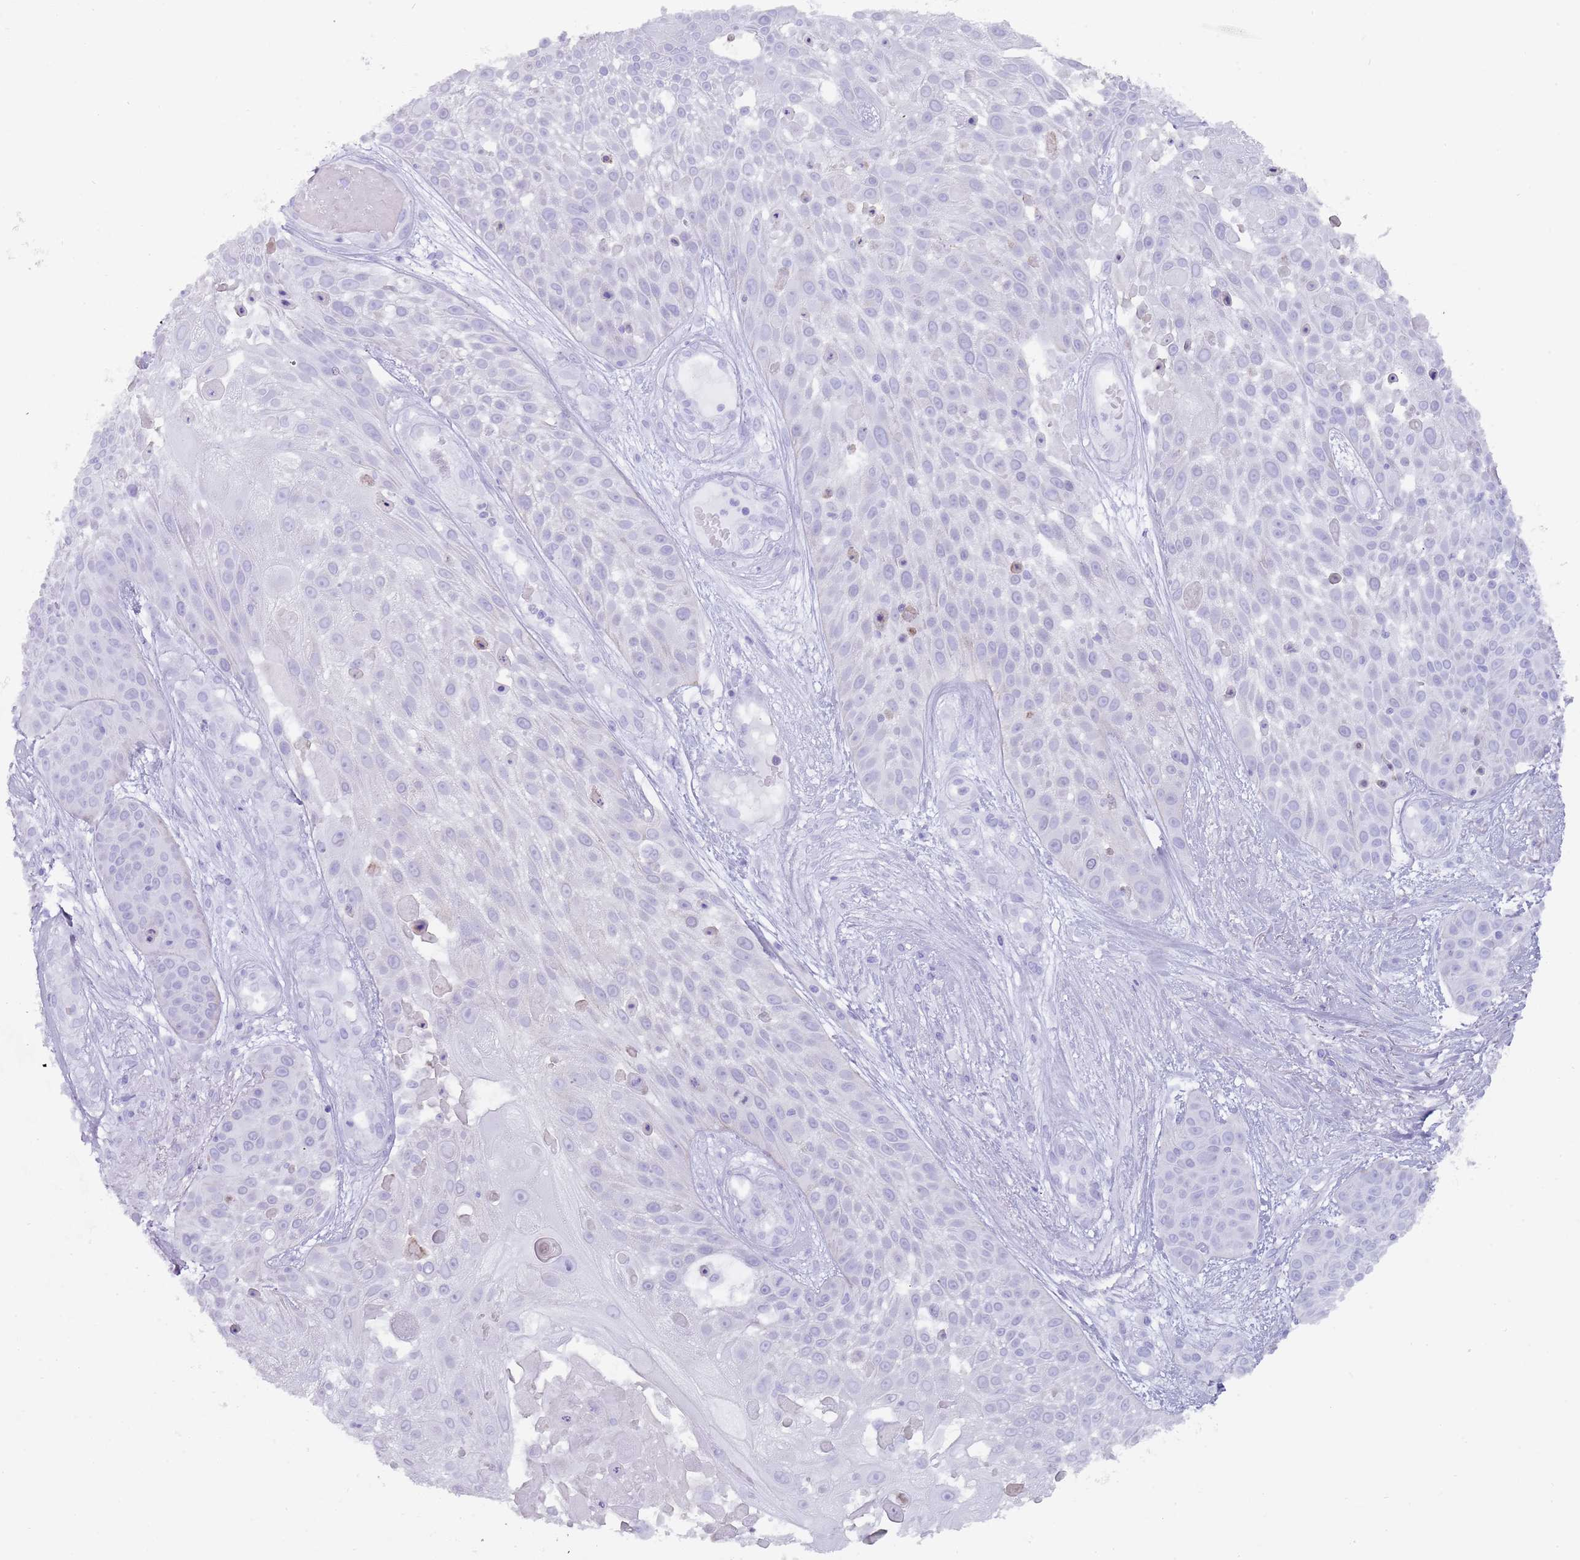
{"staining": {"intensity": "moderate", "quantity": "<25%", "location": "nuclear"}, "tissue": "skin cancer", "cell_type": "Tumor cells", "image_type": "cancer", "snomed": [{"axis": "morphology", "description": "Squamous cell carcinoma, NOS"}, {"axis": "topography", "description": "Skin"}], "caption": "Moderate nuclear expression is identified in about <25% of tumor cells in squamous cell carcinoma (skin).", "gene": "HDAC8", "patient": {"sex": "female", "age": 86}}